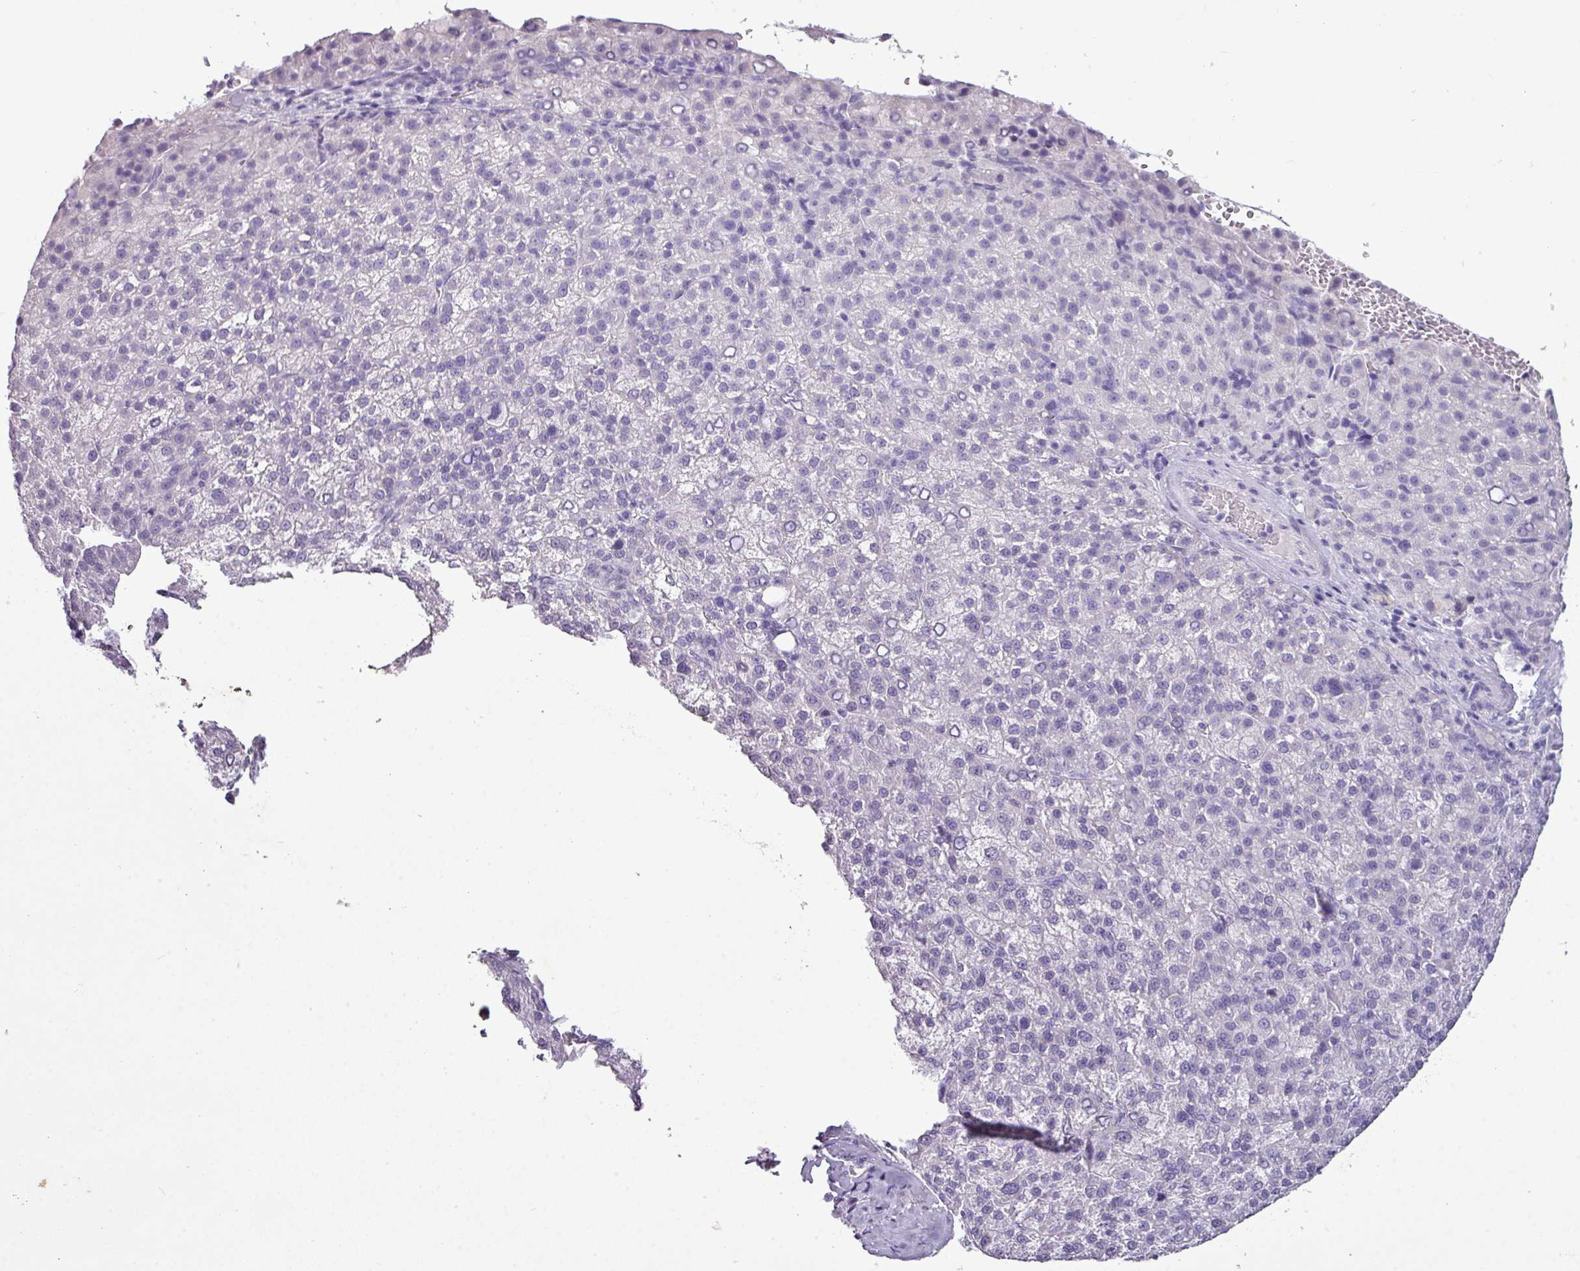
{"staining": {"intensity": "negative", "quantity": "none", "location": "none"}, "tissue": "liver cancer", "cell_type": "Tumor cells", "image_type": "cancer", "snomed": [{"axis": "morphology", "description": "Carcinoma, Hepatocellular, NOS"}, {"axis": "topography", "description": "Liver"}], "caption": "This is an immunohistochemistry (IHC) photomicrograph of human liver cancer (hepatocellular carcinoma). There is no staining in tumor cells.", "gene": "TMEM91", "patient": {"sex": "female", "age": 58}}